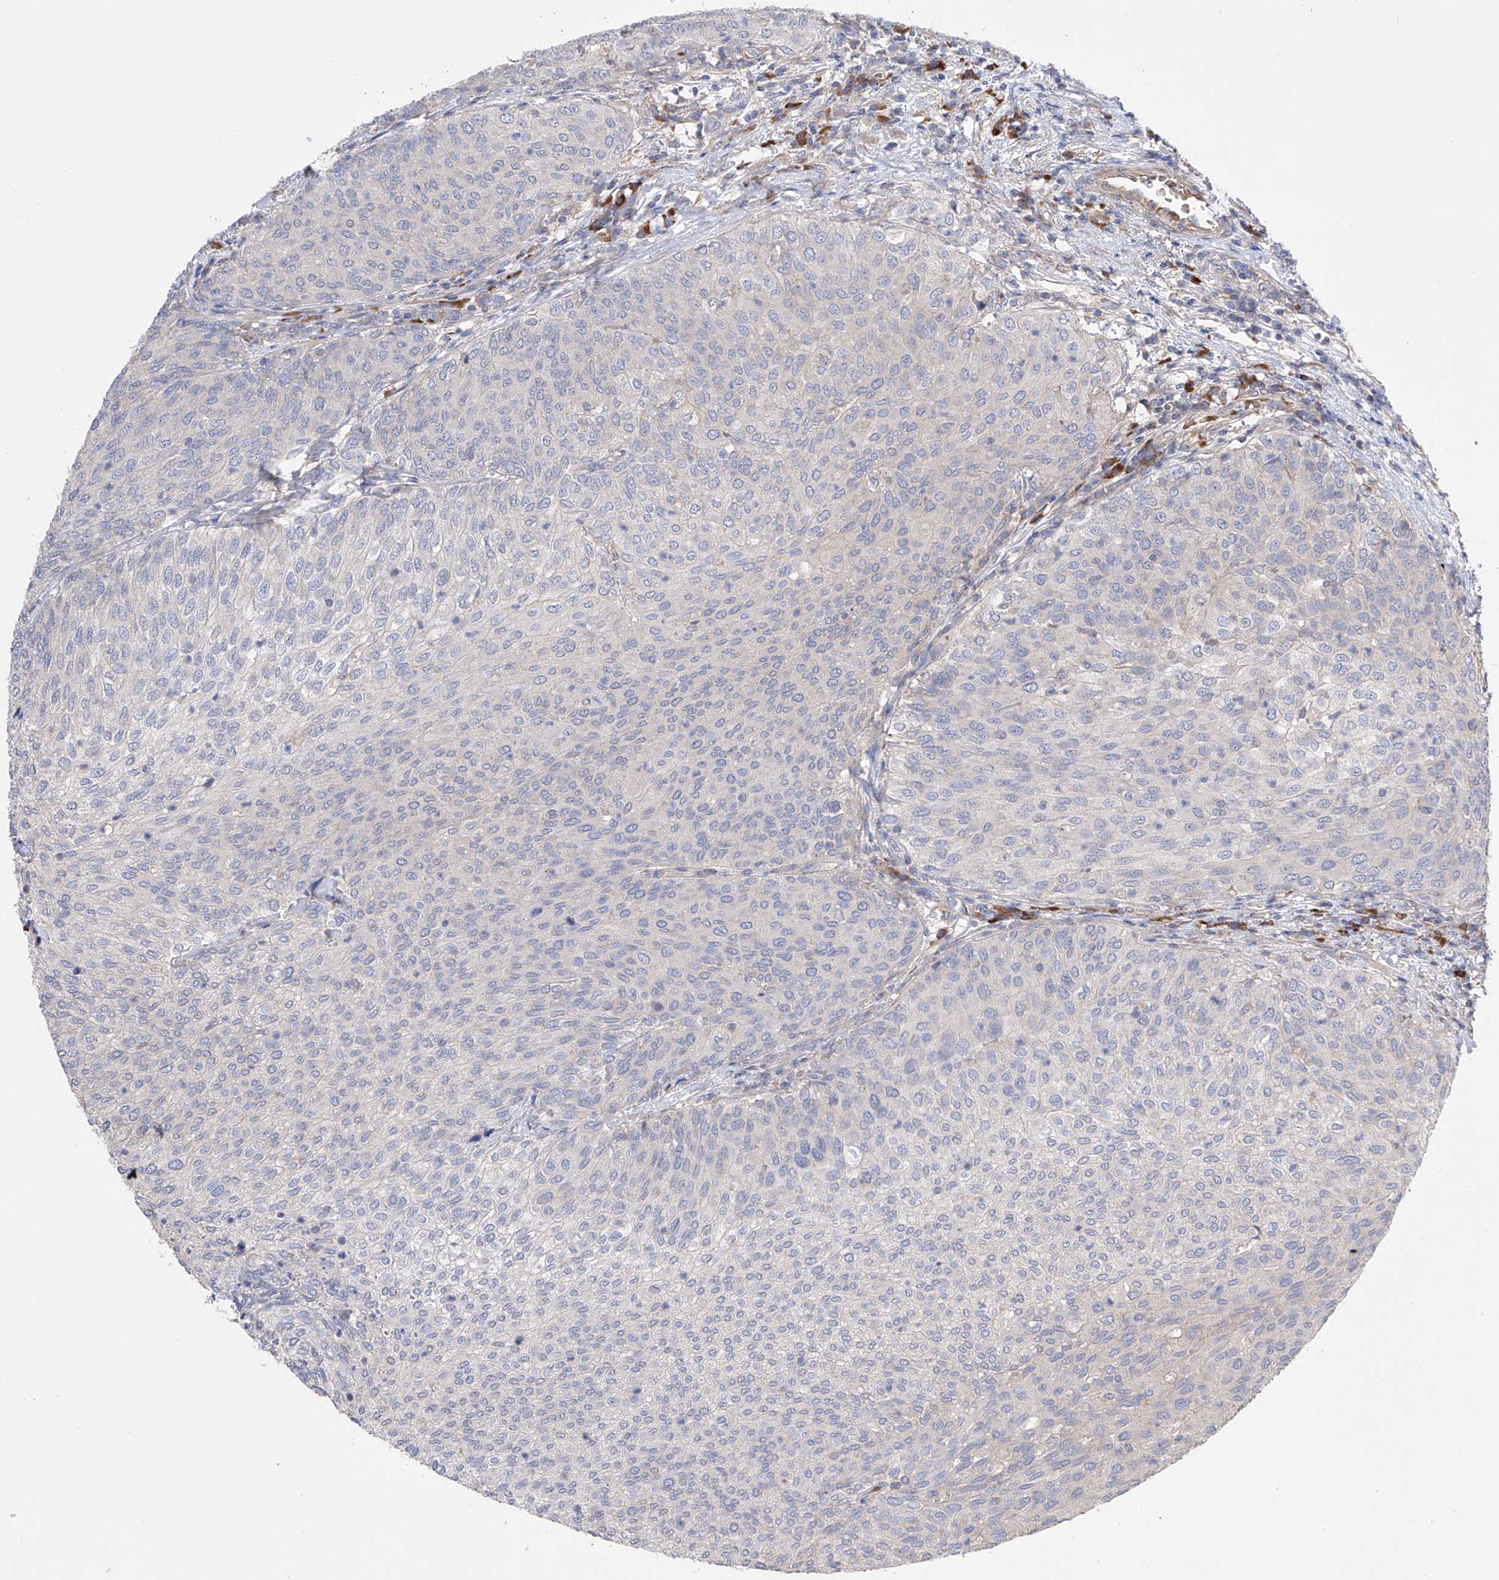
{"staining": {"intensity": "negative", "quantity": "none", "location": "none"}, "tissue": "urothelial cancer", "cell_type": "Tumor cells", "image_type": "cancer", "snomed": [{"axis": "morphology", "description": "Urothelial carcinoma, Low grade"}, {"axis": "topography", "description": "Urinary bladder"}], "caption": "IHC micrograph of low-grade urothelial carcinoma stained for a protein (brown), which demonstrates no expression in tumor cells.", "gene": "NFATC4", "patient": {"sex": "female", "age": 79}}